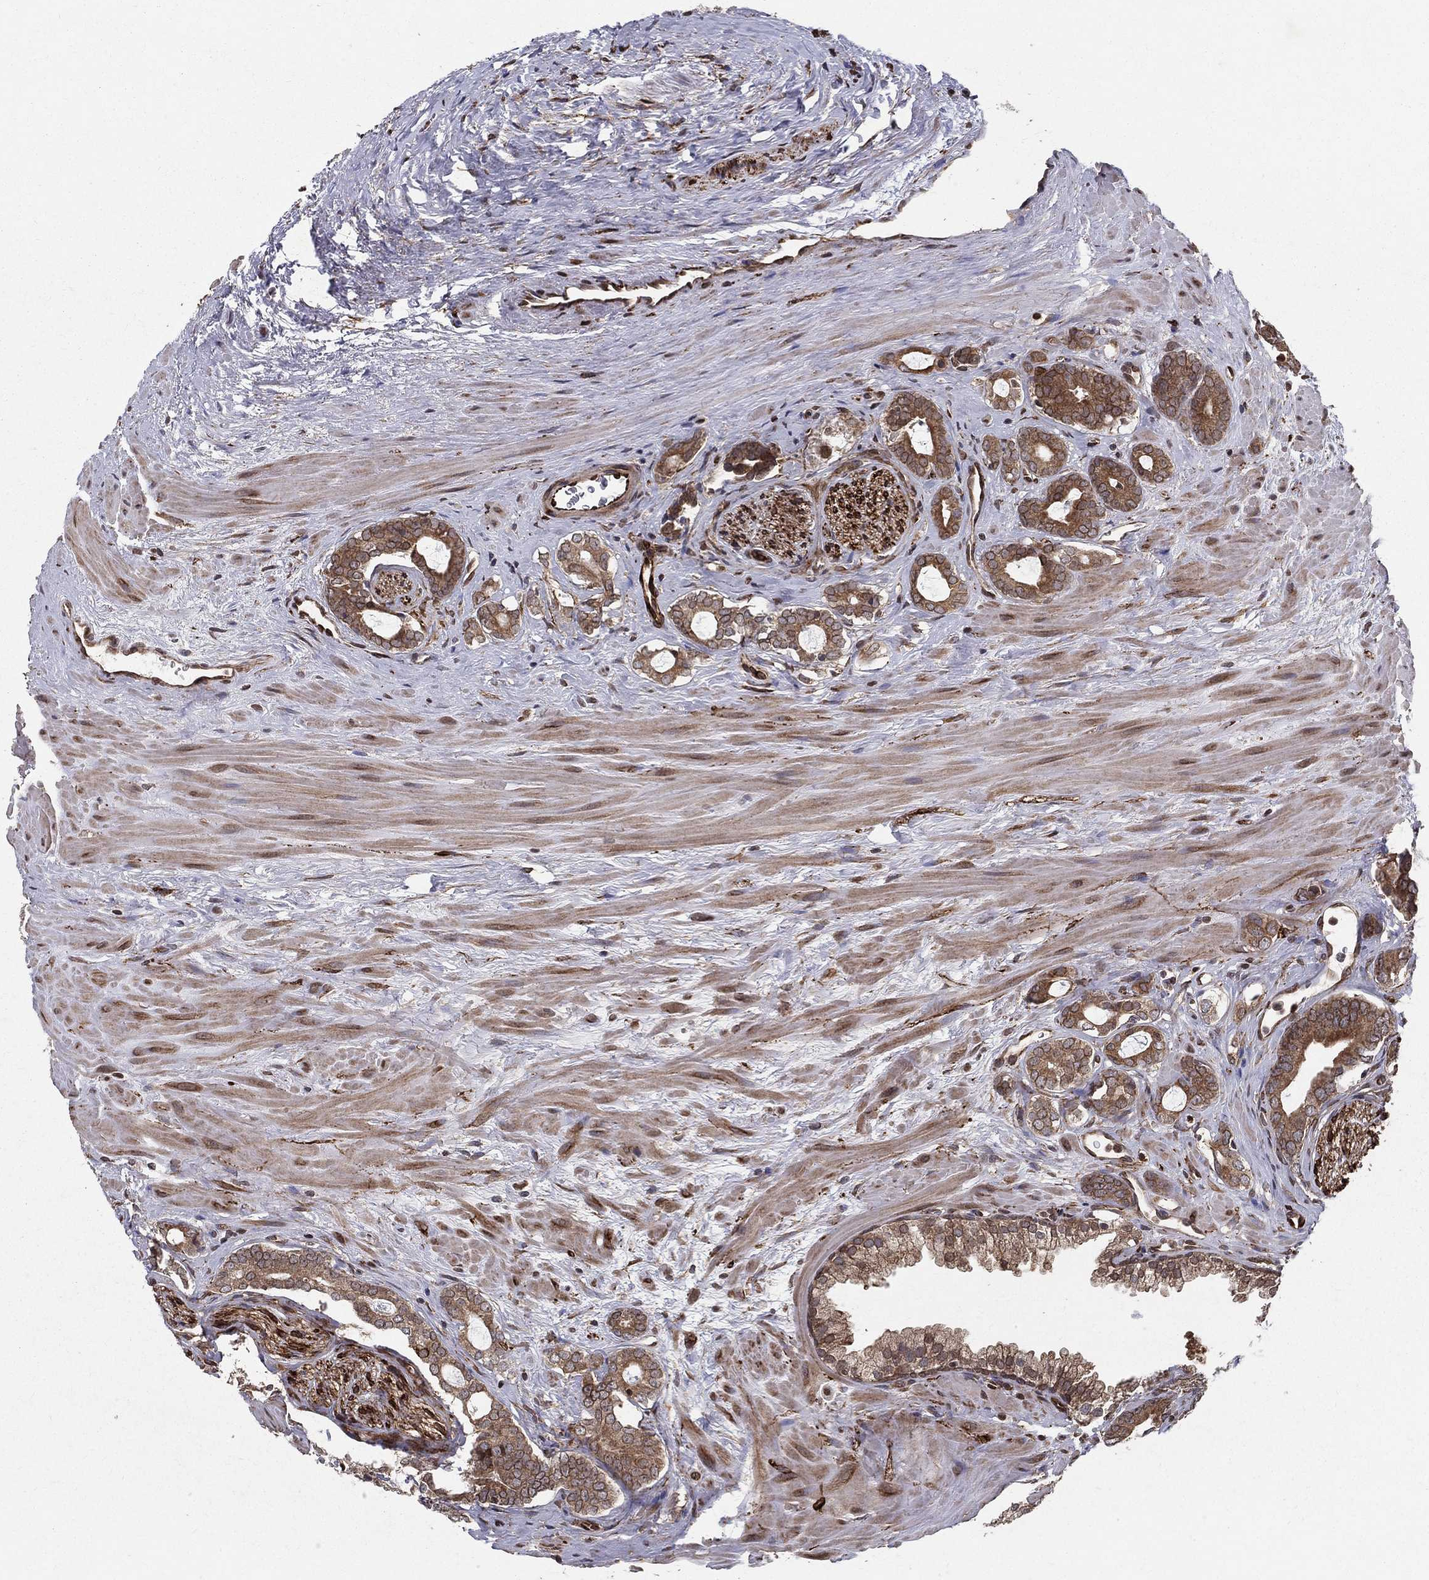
{"staining": {"intensity": "weak", "quantity": ">75%", "location": "cytoplasmic/membranous"}, "tissue": "prostate cancer", "cell_type": "Tumor cells", "image_type": "cancer", "snomed": [{"axis": "morphology", "description": "Adenocarcinoma, NOS"}, {"axis": "topography", "description": "Prostate"}], "caption": "Protein positivity by immunohistochemistry demonstrates weak cytoplasmic/membranous positivity in approximately >75% of tumor cells in adenocarcinoma (prostate). (brown staining indicates protein expression, while blue staining denotes nuclei).", "gene": "CERS2", "patient": {"sex": "male", "age": 55}}